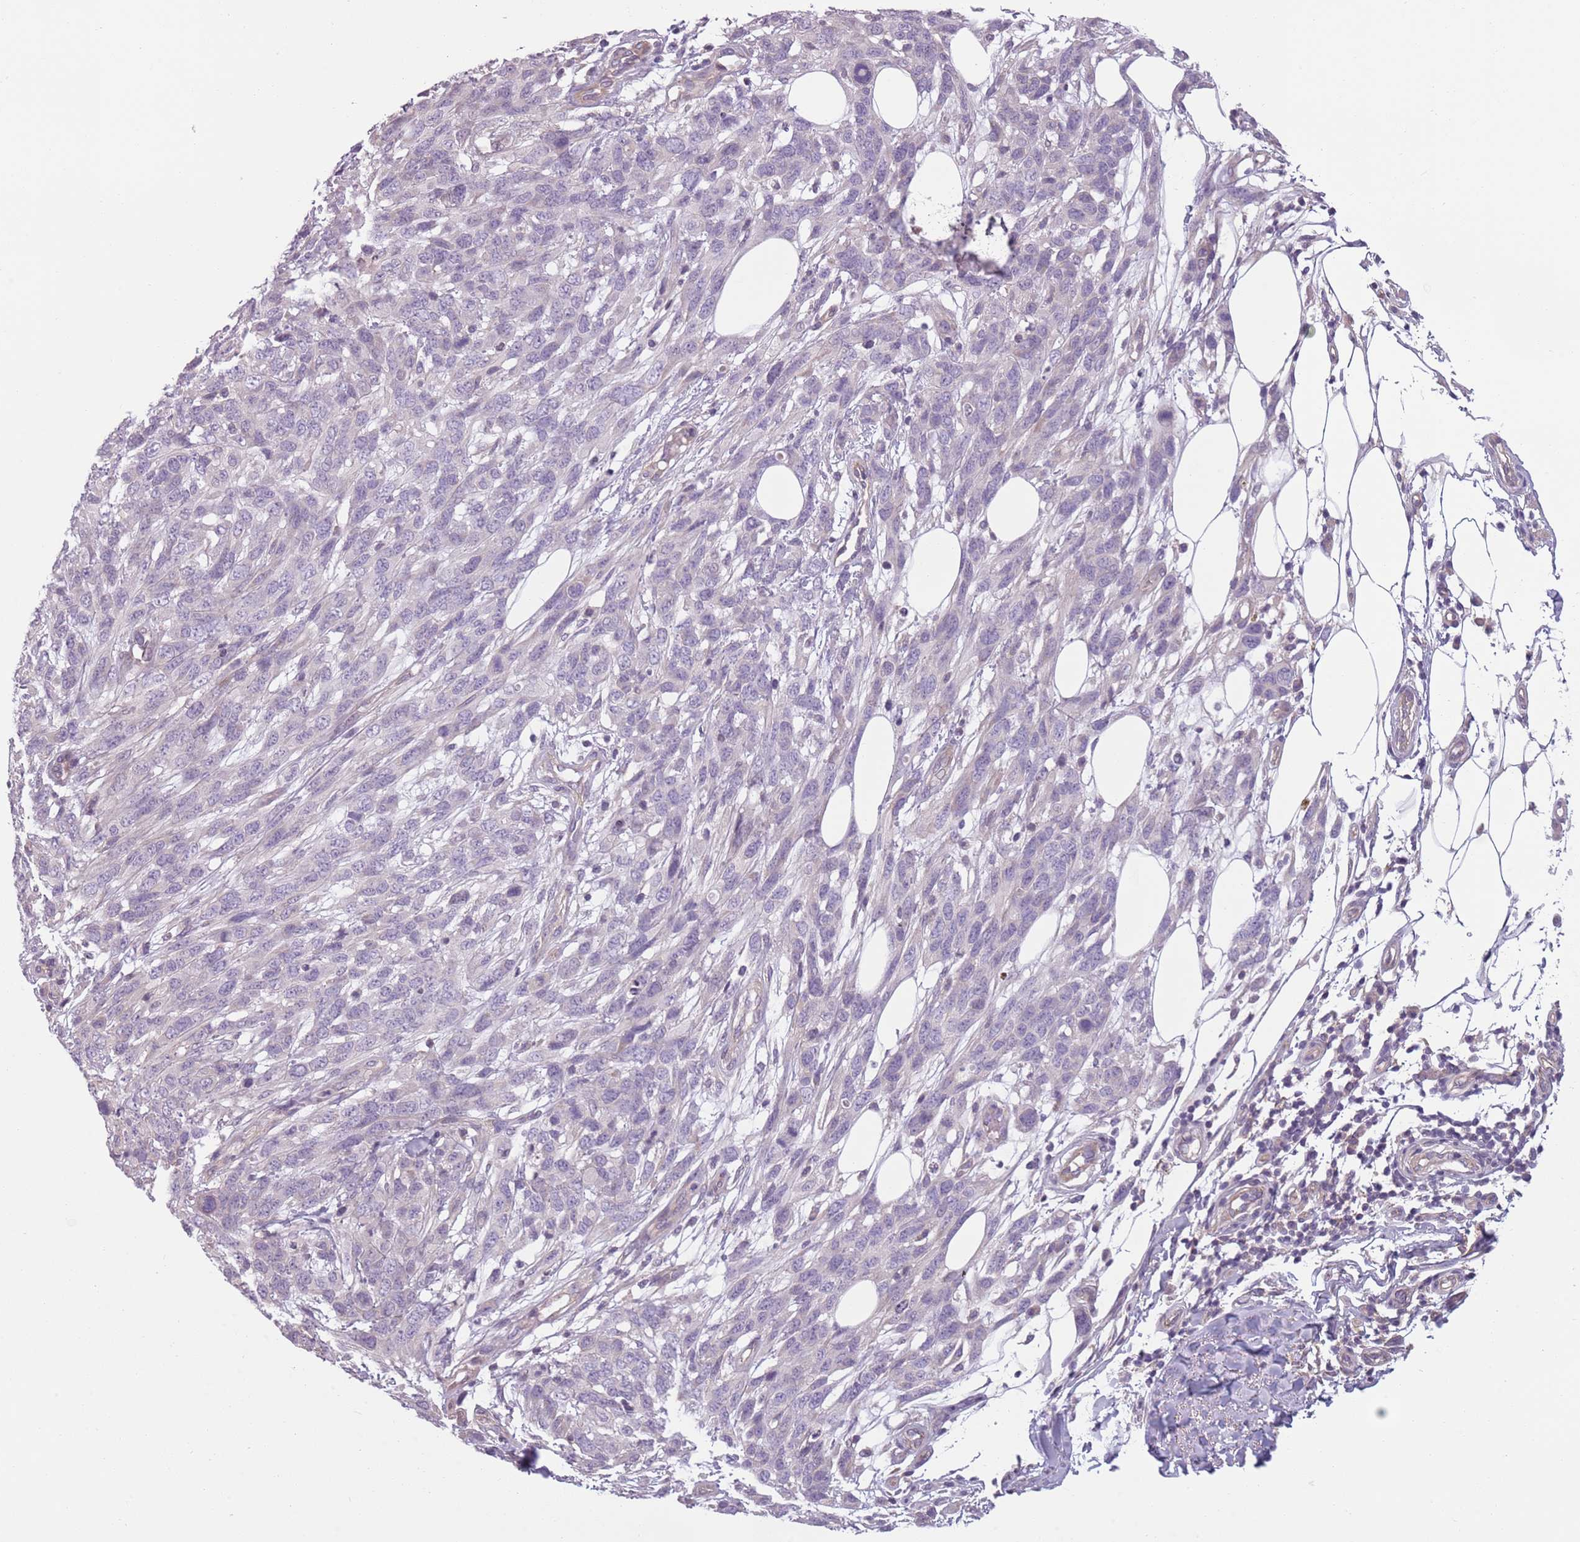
{"staining": {"intensity": "negative", "quantity": "none", "location": "none"}, "tissue": "melanoma", "cell_type": "Tumor cells", "image_type": "cancer", "snomed": [{"axis": "morphology", "description": "Normal morphology"}, {"axis": "morphology", "description": "Malignant melanoma, NOS"}, {"axis": "topography", "description": "Skin"}], "caption": "Immunohistochemistry (IHC) micrograph of neoplastic tissue: melanoma stained with DAB (3,3'-diaminobenzidine) demonstrates no significant protein positivity in tumor cells.", "gene": "TLCD2", "patient": {"sex": "female", "age": 72}}